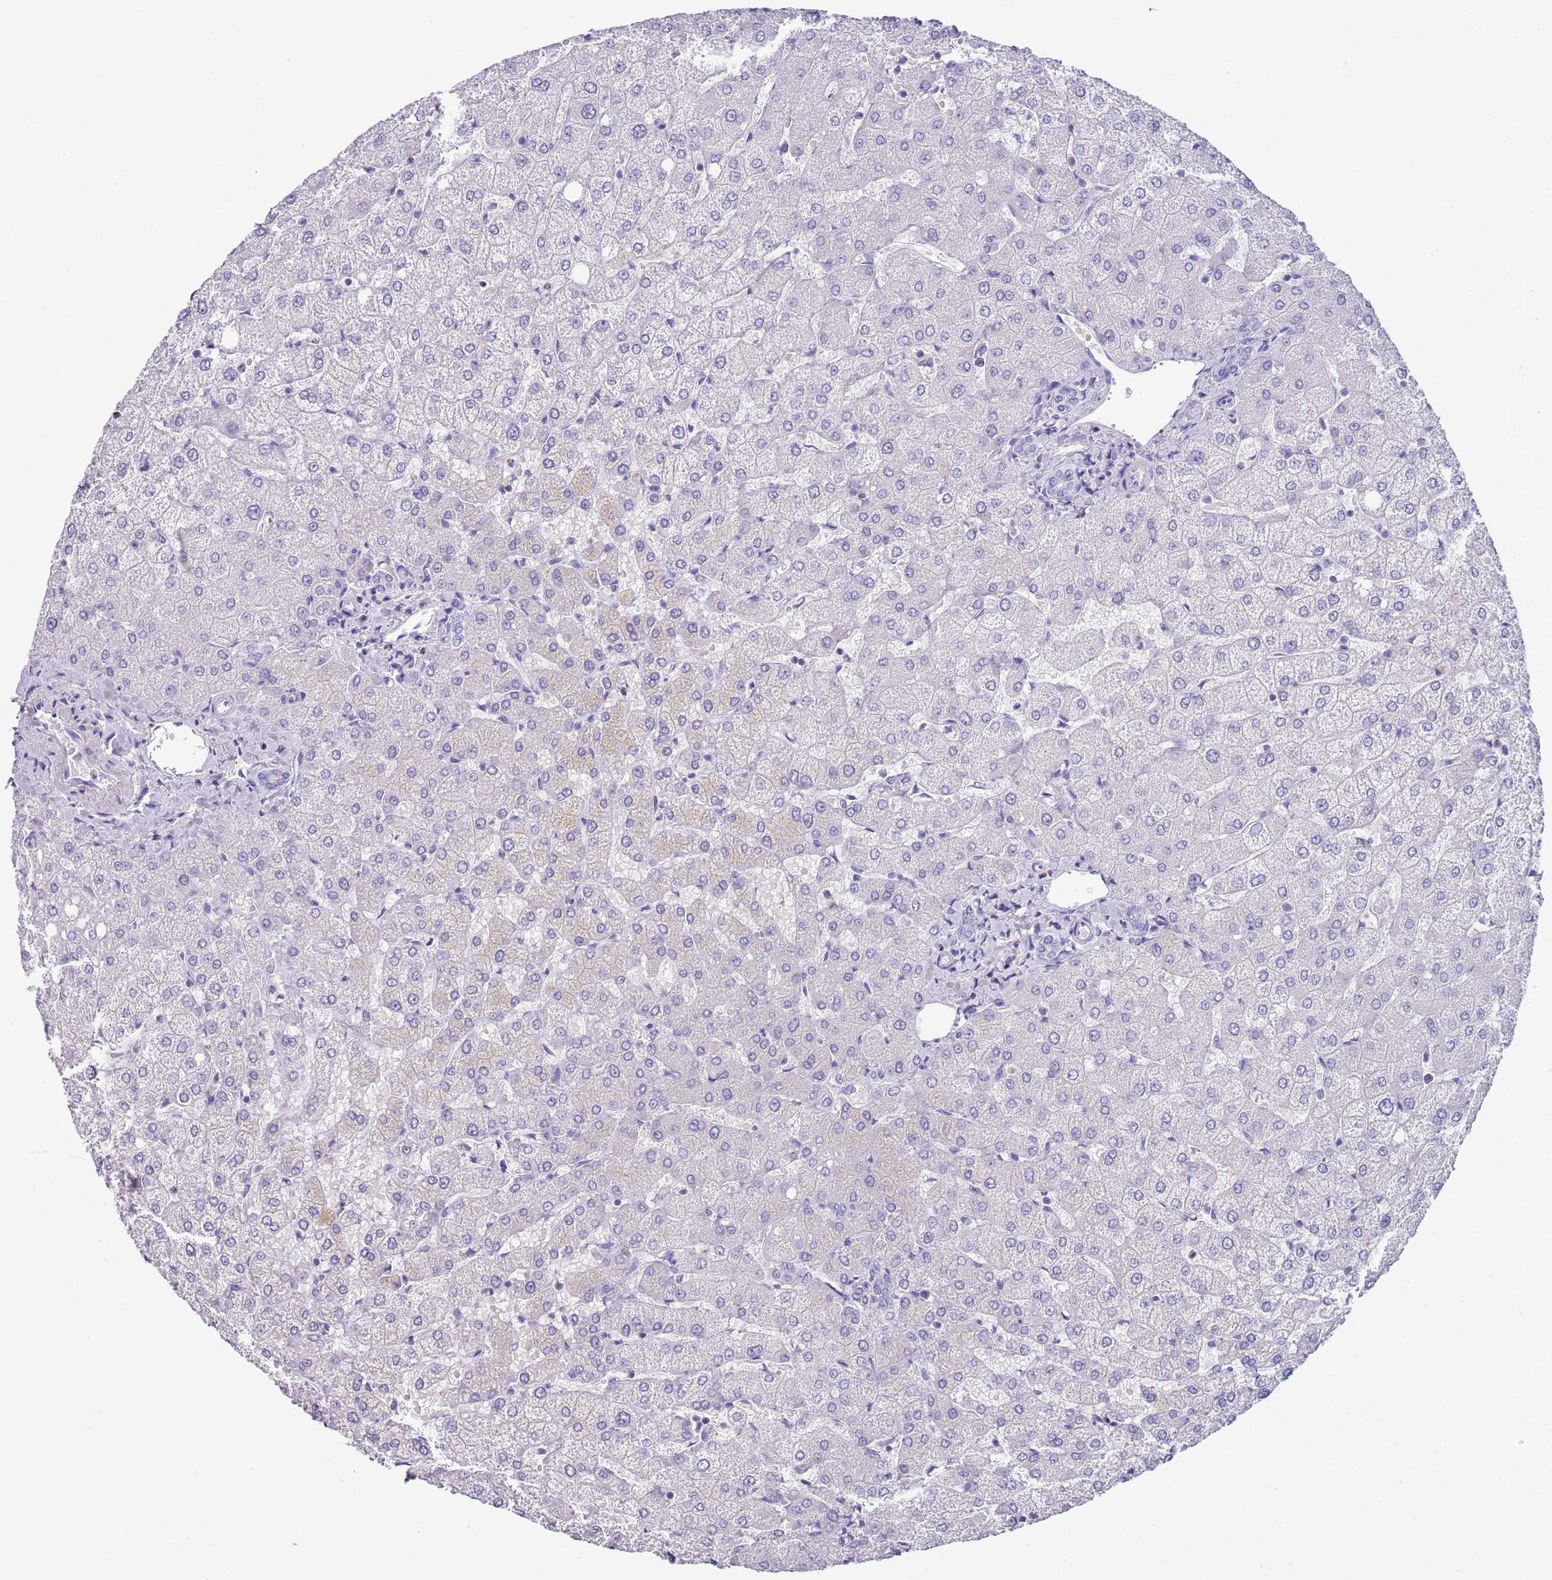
{"staining": {"intensity": "negative", "quantity": "none", "location": "none"}, "tissue": "liver", "cell_type": "Cholangiocytes", "image_type": "normal", "snomed": [{"axis": "morphology", "description": "Normal tissue, NOS"}, {"axis": "topography", "description": "Liver"}], "caption": "This histopathology image is of benign liver stained with immunohistochemistry to label a protein in brown with the nuclei are counter-stained blue. There is no expression in cholangiocytes. (DAB (3,3'-diaminobenzidine) immunohistochemistry (IHC), high magnification).", "gene": "ENSG00000271254", "patient": {"sex": "female", "age": 54}}